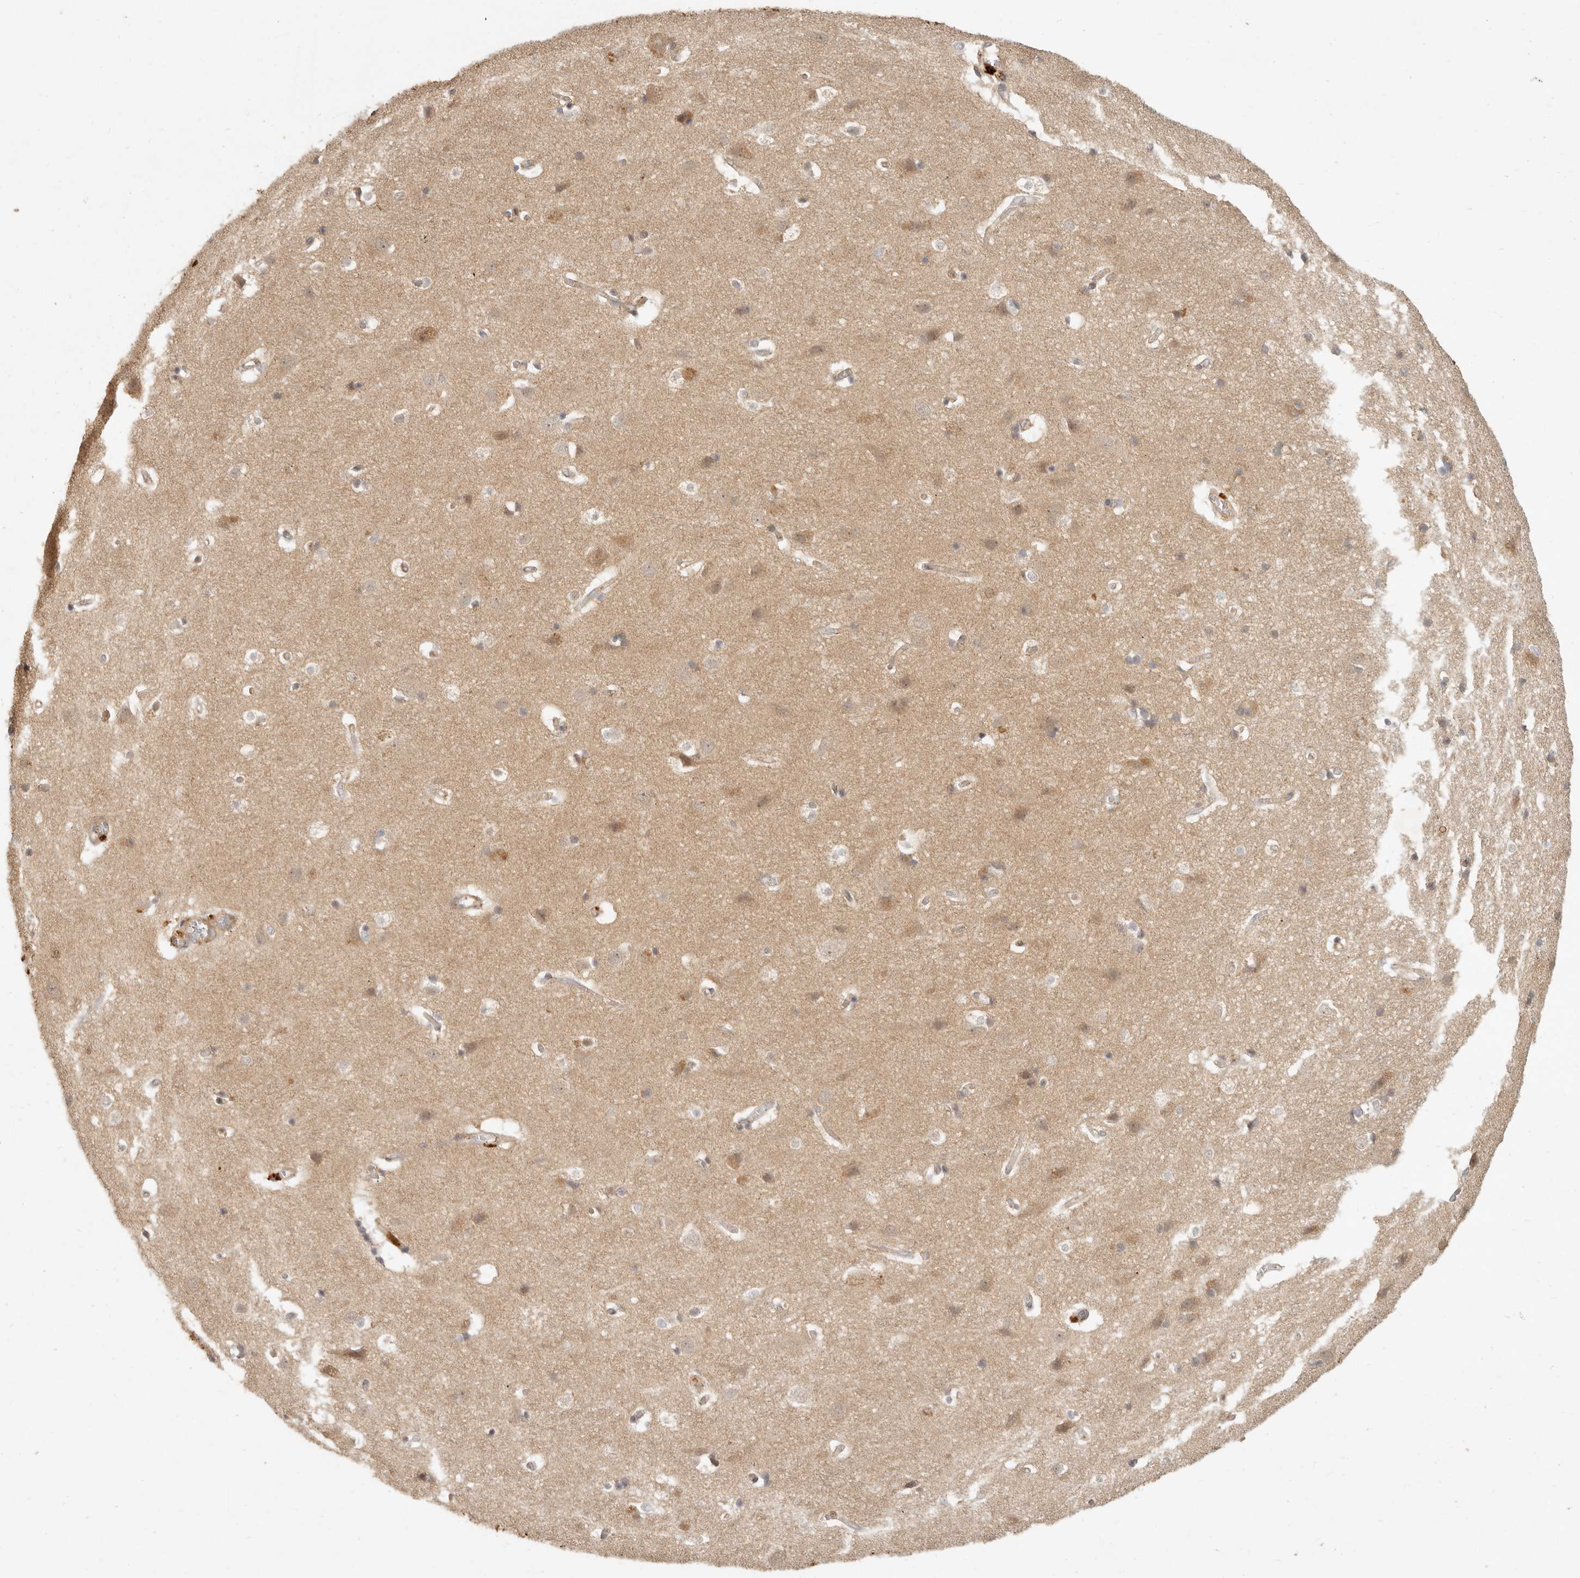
{"staining": {"intensity": "moderate", "quantity": ">75%", "location": "cytoplasmic/membranous"}, "tissue": "cerebral cortex", "cell_type": "Endothelial cells", "image_type": "normal", "snomed": [{"axis": "morphology", "description": "Normal tissue, NOS"}, {"axis": "topography", "description": "Cerebral cortex"}], "caption": "An image showing moderate cytoplasmic/membranous staining in approximately >75% of endothelial cells in unremarkable cerebral cortex, as visualized by brown immunohistochemical staining.", "gene": "VIPR1", "patient": {"sex": "male", "age": 54}}